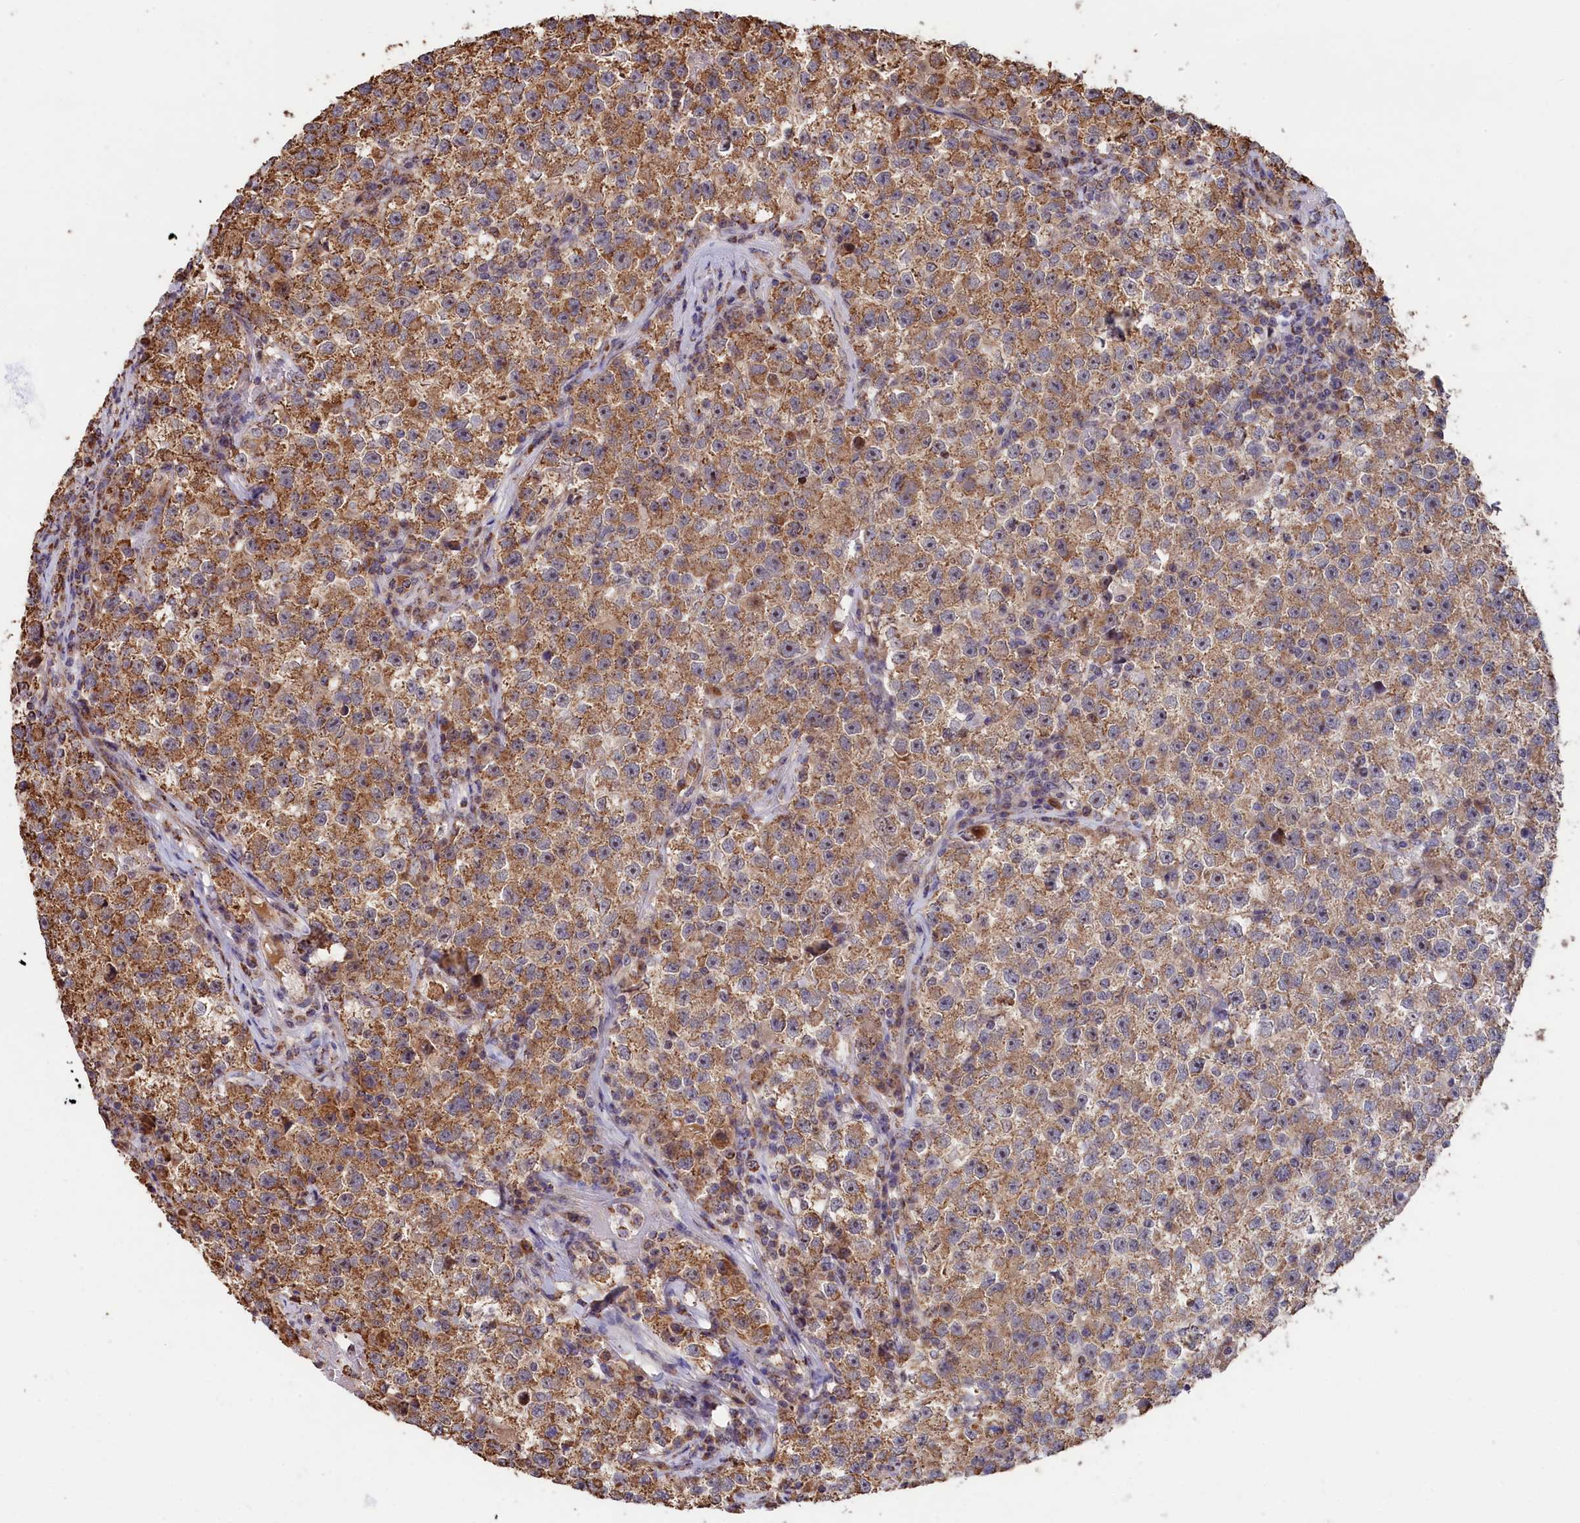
{"staining": {"intensity": "moderate", "quantity": ">75%", "location": "cytoplasmic/membranous"}, "tissue": "testis cancer", "cell_type": "Tumor cells", "image_type": "cancer", "snomed": [{"axis": "morphology", "description": "Seminoma, NOS"}, {"axis": "topography", "description": "Testis"}], "caption": "Moderate cytoplasmic/membranous positivity for a protein is identified in approximately >75% of tumor cells of seminoma (testis) using immunohistochemistry (IHC).", "gene": "ZNF816", "patient": {"sex": "male", "age": 22}}